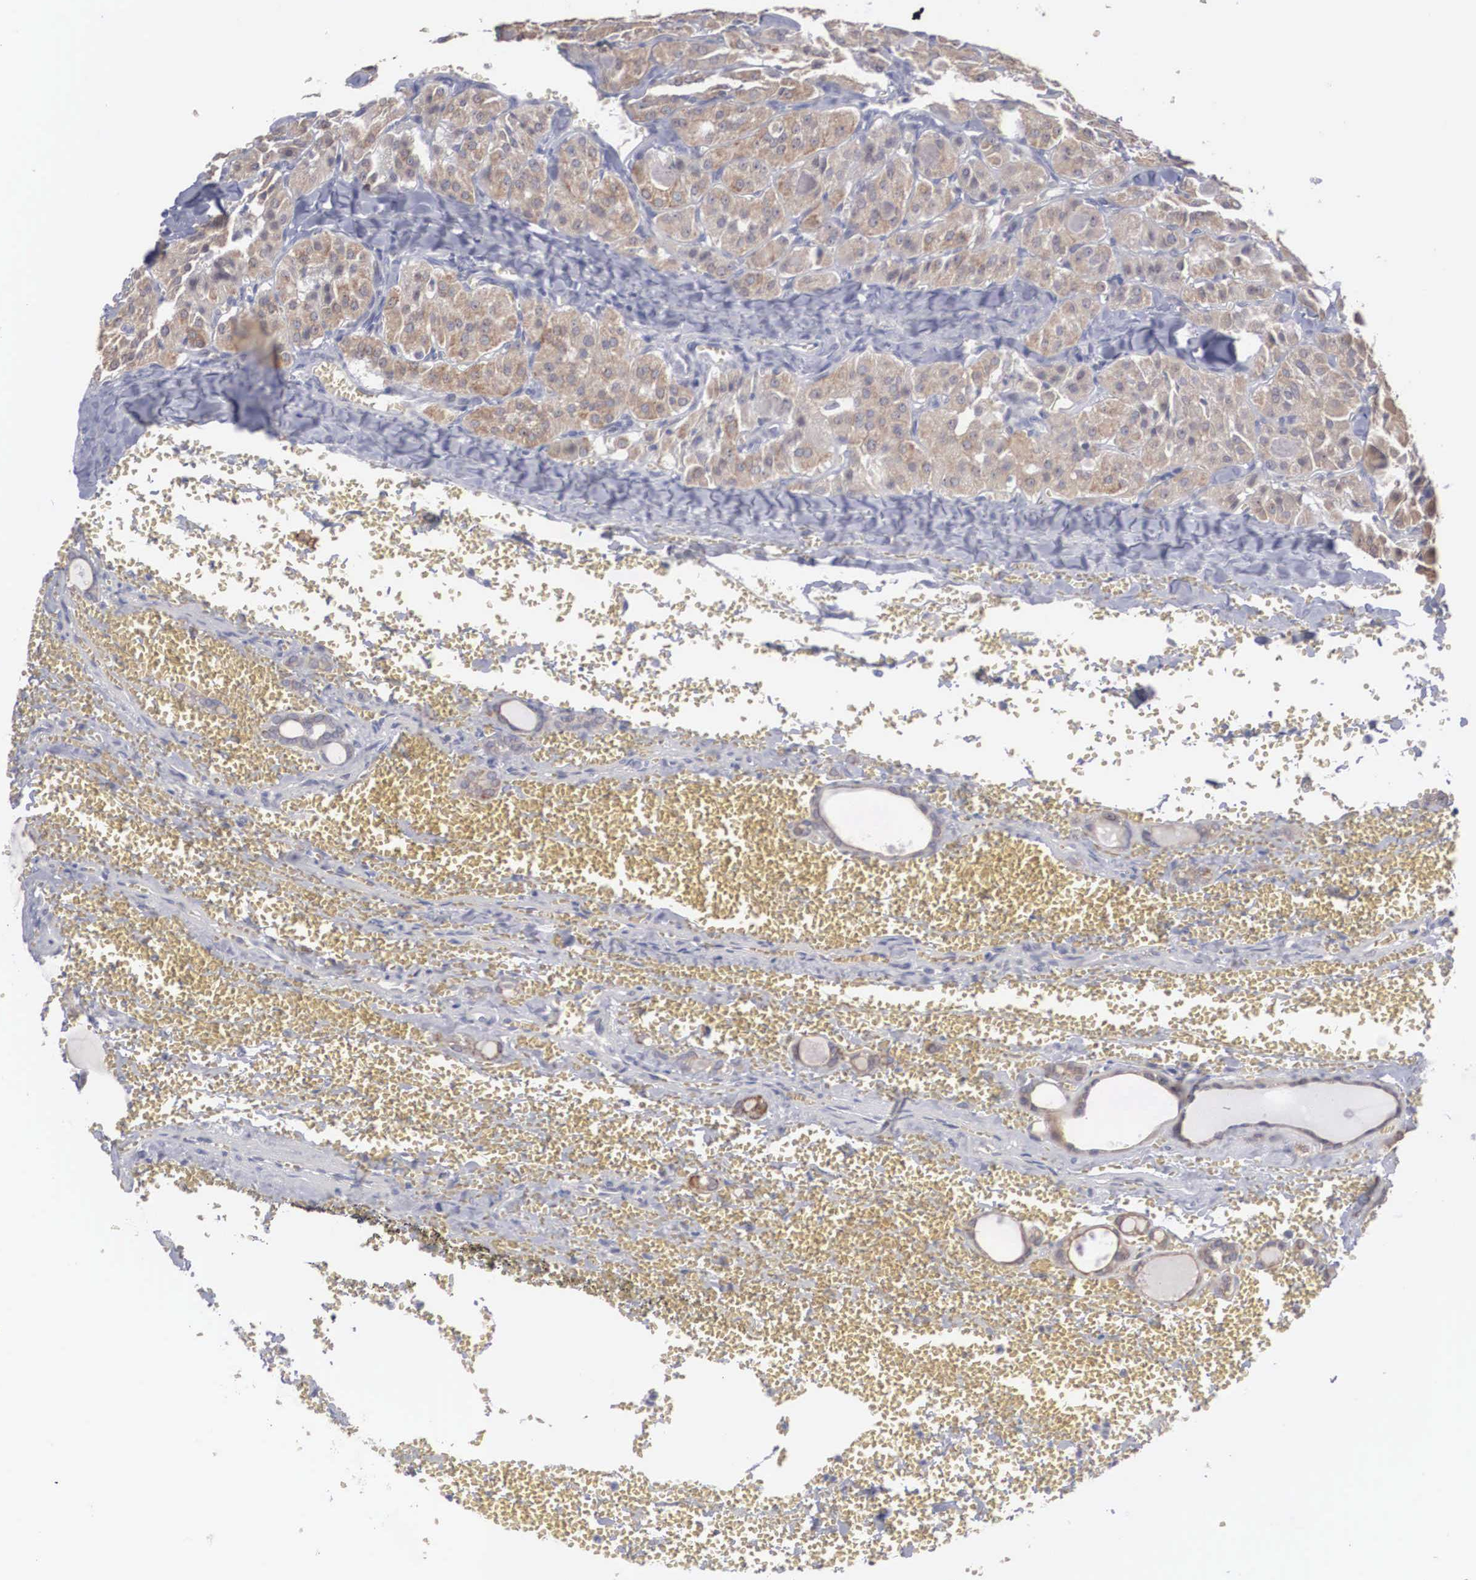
{"staining": {"intensity": "weak", "quantity": "25%-75%", "location": "cytoplasmic/membranous"}, "tissue": "thyroid cancer", "cell_type": "Tumor cells", "image_type": "cancer", "snomed": [{"axis": "morphology", "description": "Carcinoma, NOS"}, {"axis": "topography", "description": "Thyroid gland"}], "caption": "Thyroid cancer stained with DAB (3,3'-diaminobenzidine) IHC demonstrates low levels of weak cytoplasmic/membranous expression in approximately 25%-75% of tumor cells. The protein of interest is shown in brown color, while the nuclei are stained blue.", "gene": "WDR89", "patient": {"sex": "male", "age": 76}}